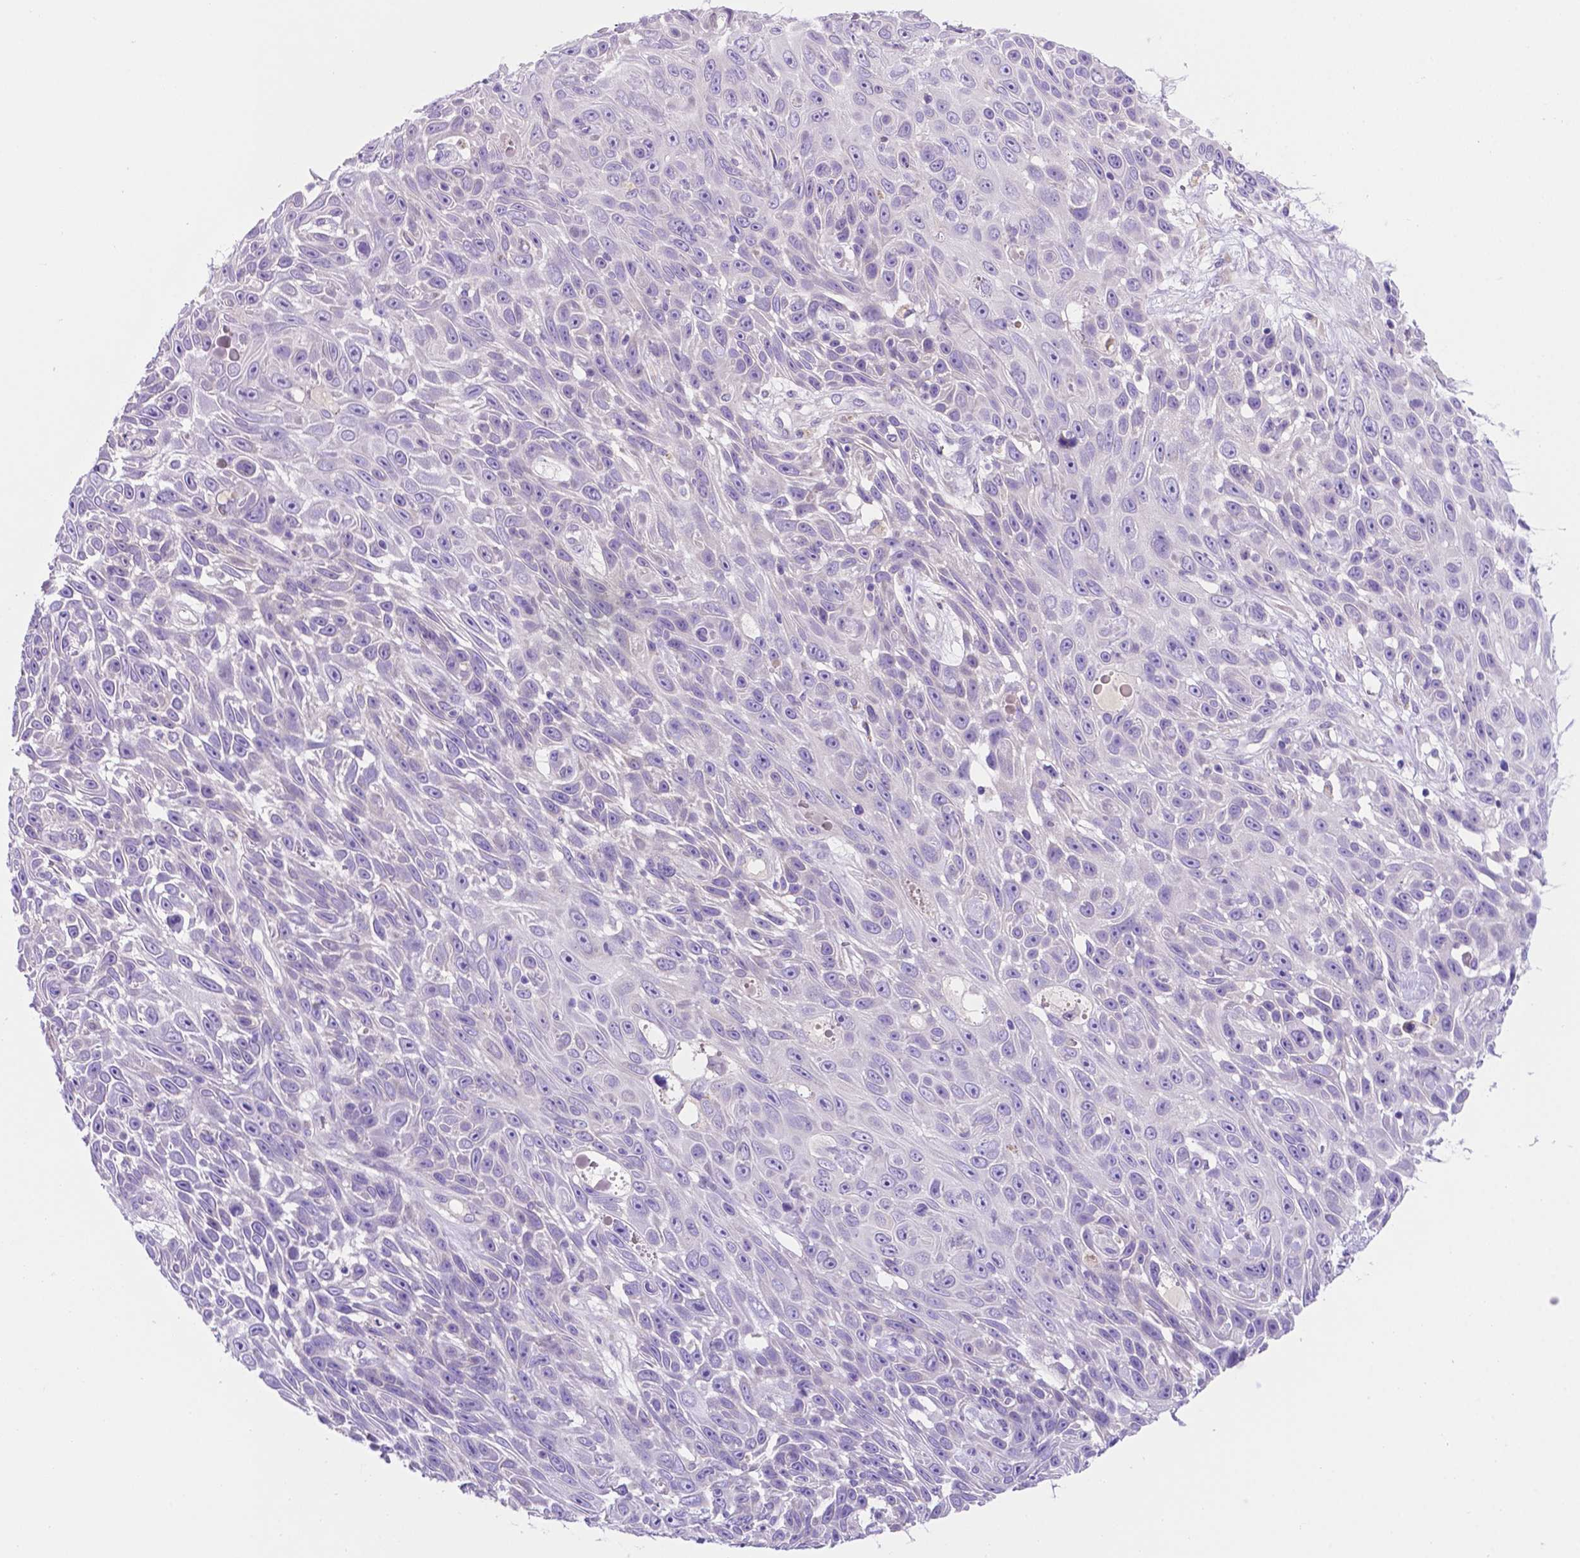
{"staining": {"intensity": "negative", "quantity": "none", "location": "none"}, "tissue": "skin cancer", "cell_type": "Tumor cells", "image_type": "cancer", "snomed": [{"axis": "morphology", "description": "Squamous cell carcinoma, NOS"}, {"axis": "topography", "description": "Skin"}], "caption": "High magnification brightfield microscopy of skin cancer stained with DAB (3,3'-diaminobenzidine) (brown) and counterstained with hematoxylin (blue): tumor cells show no significant staining.", "gene": "CEACAM7", "patient": {"sex": "male", "age": 82}}